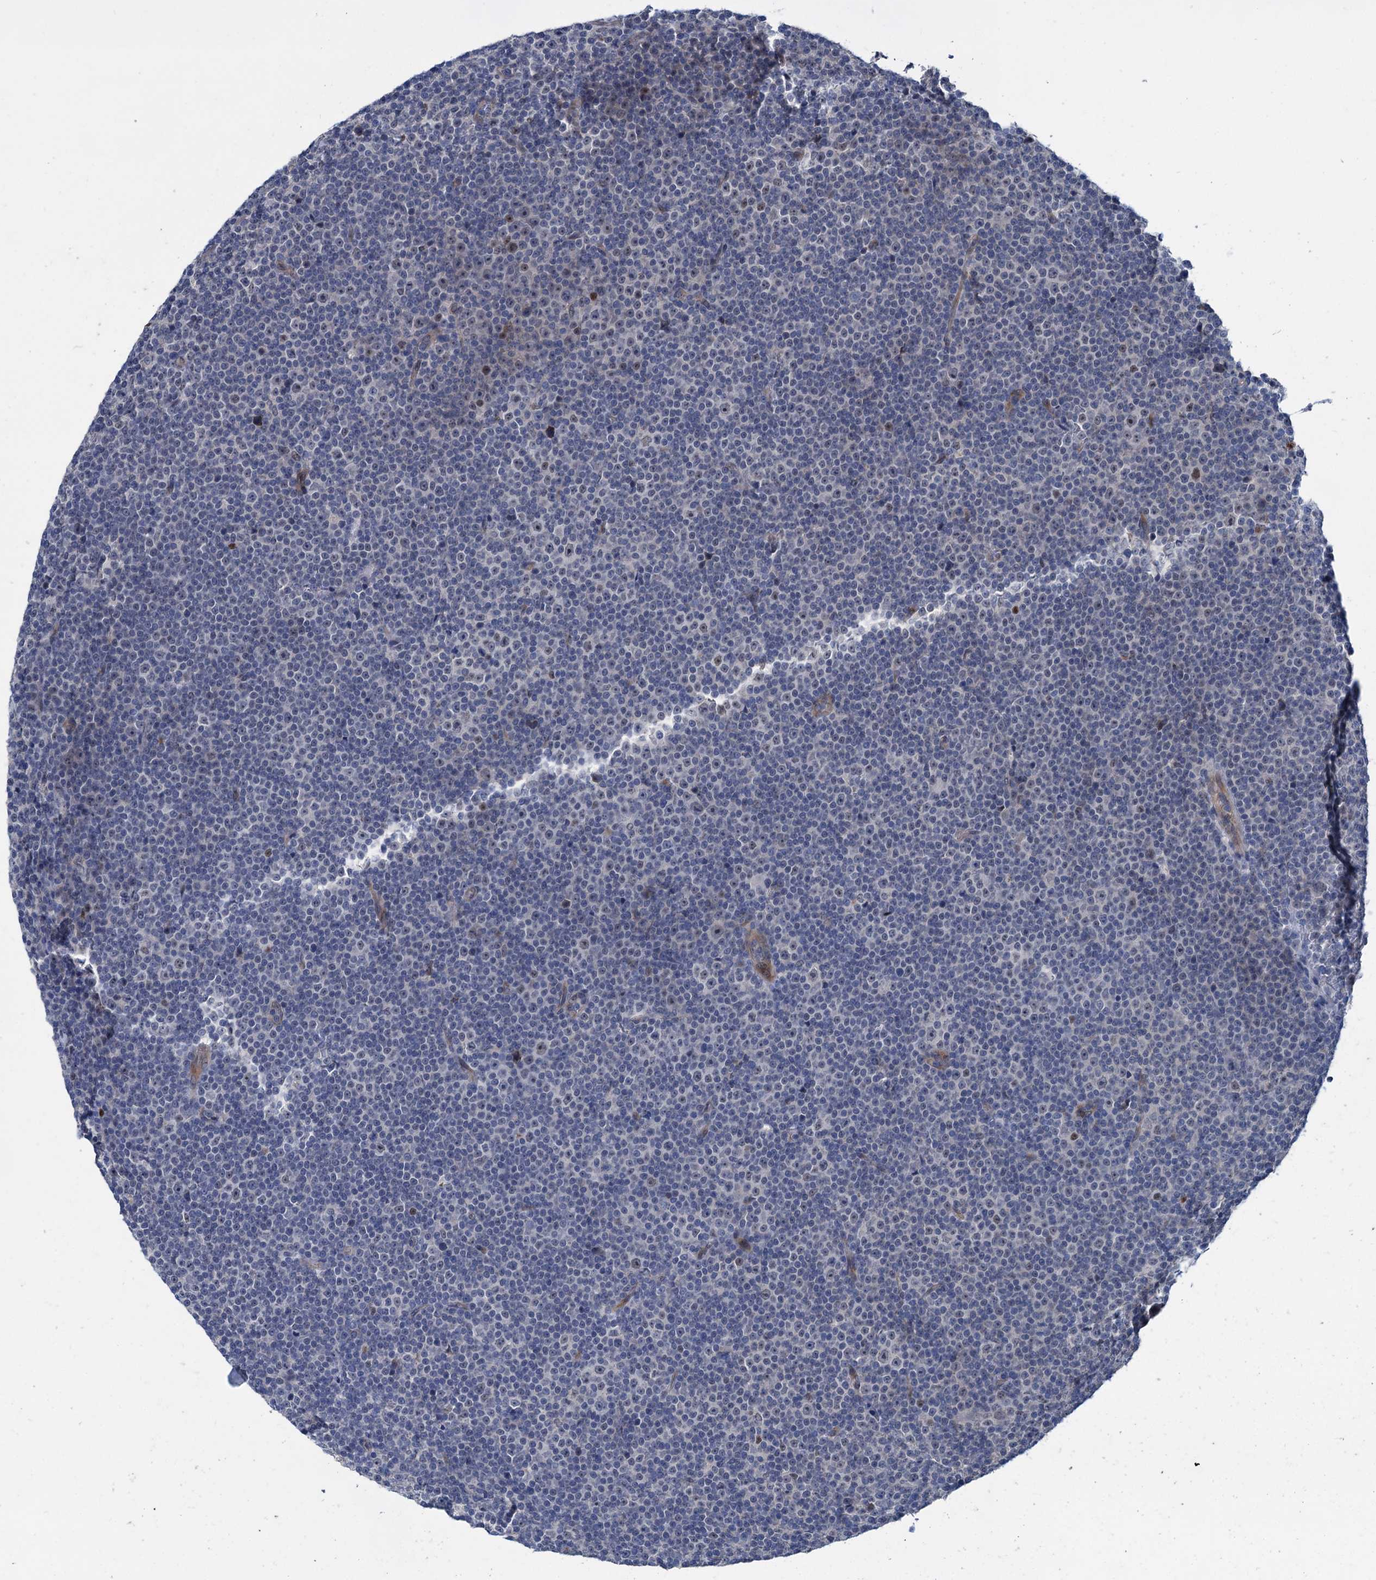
{"staining": {"intensity": "negative", "quantity": "none", "location": "none"}, "tissue": "lymphoma", "cell_type": "Tumor cells", "image_type": "cancer", "snomed": [{"axis": "morphology", "description": "Malignant lymphoma, non-Hodgkin's type, Low grade"}, {"axis": "topography", "description": "Lymph node"}], "caption": "A high-resolution micrograph shows immunohistochemistry (IHC) staining of low-grade malignant lymphoma, non-Hodgkin's type, which demonstrates no significant positivity in tumor cells.", "gene": "EYA4", "patient": {"sex": "female", "age": 67}}